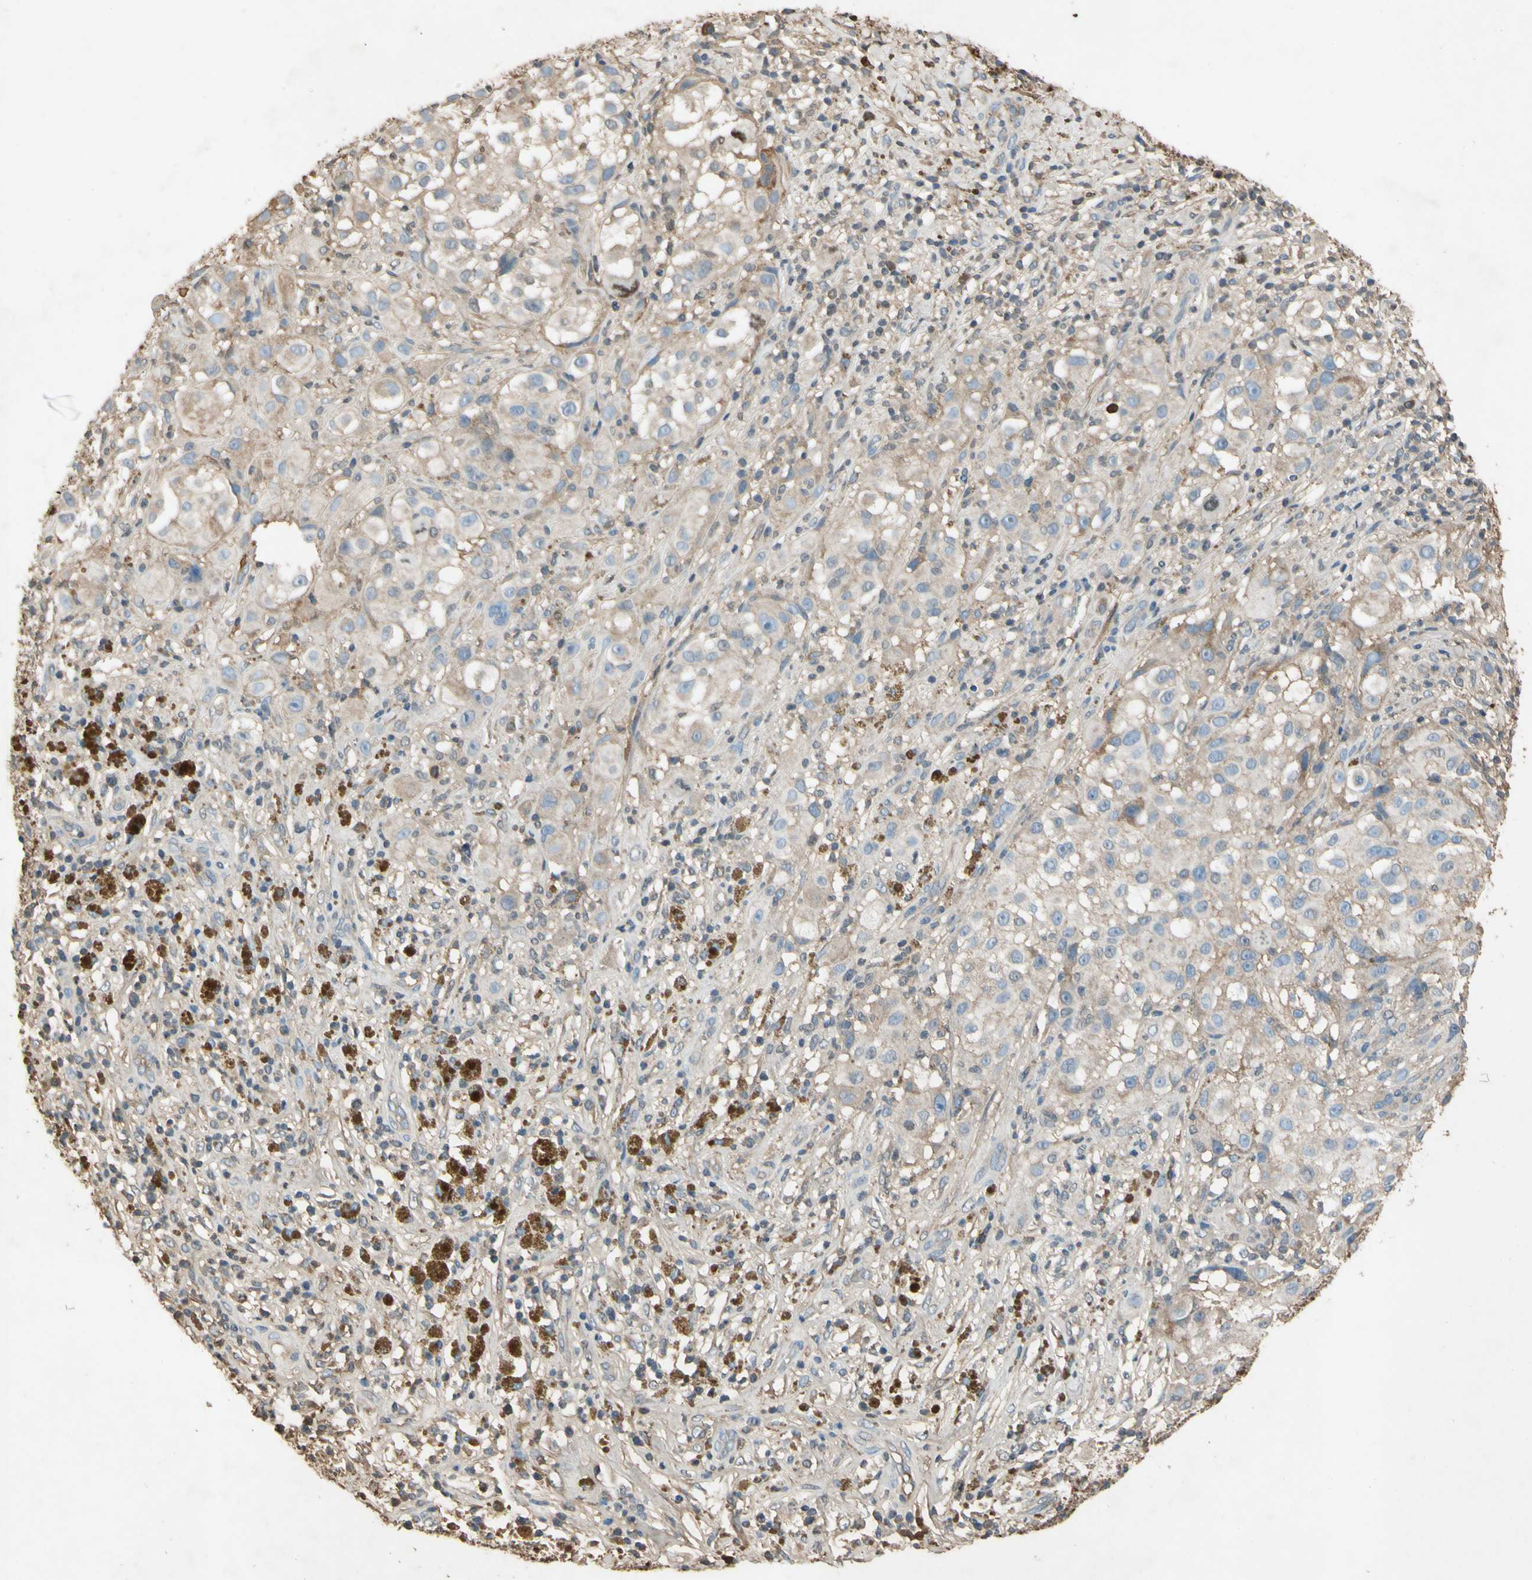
{"staining": {"intensity": "weak", "quantity": "<25%", "location": "cytoplasmic/membranous"}, "tissue": "melanoma", "cell_type": "Tumor cells", "image_type": "cancer", "snomed": [{"axis": "morphology", "description": "Necrosis, NOS"}, {"axis": "morphology", "description": "Malignant melanoma, NOS"}, {"axis": "topography", "description": "Skin"}], "caption": "This is an immunohistochemistry (IHC) image of malignant melanoma. There is no positivity in tumor cells.", "gene": "TIMP2", "patient": {"sex": "female", "age": 87}}